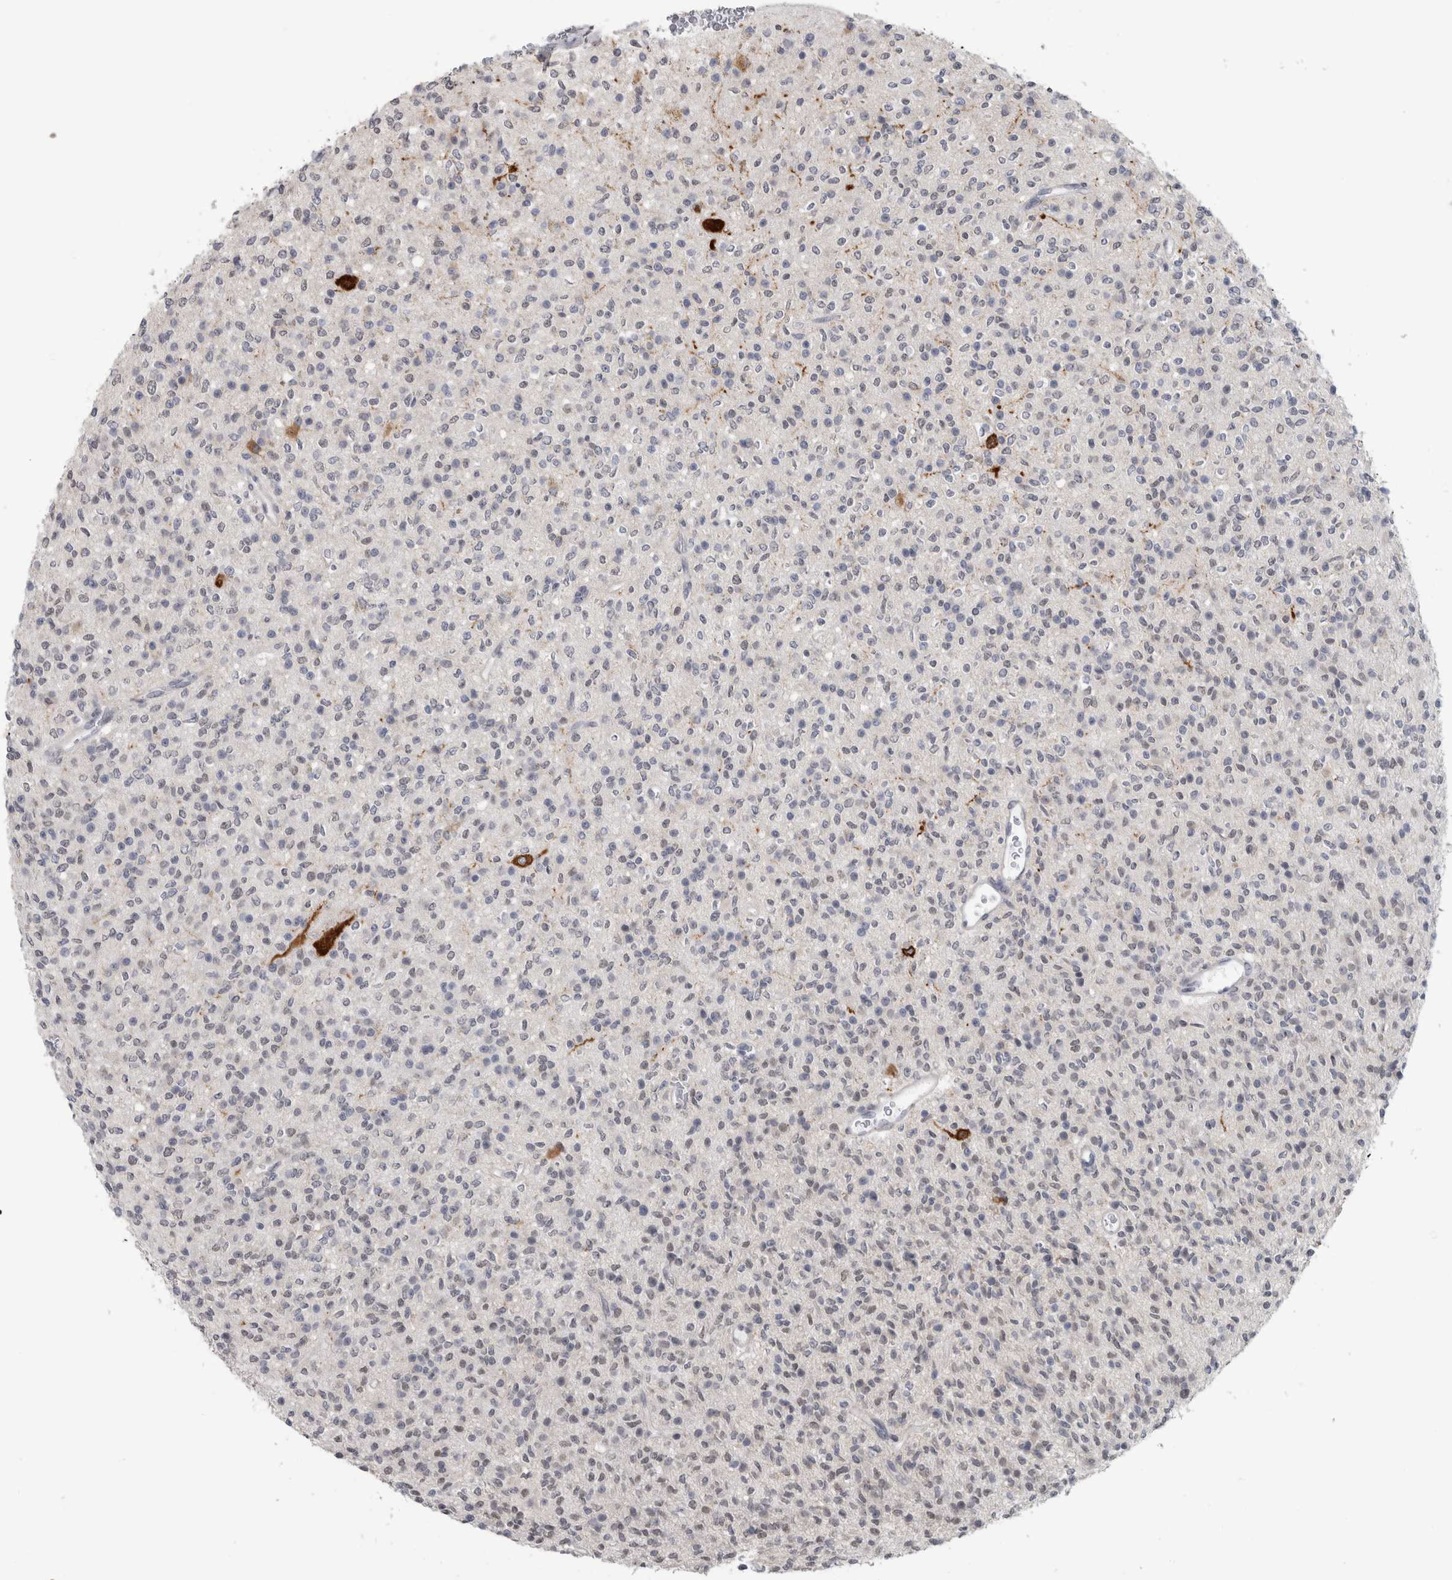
{"staining": {"intensity": "negative", "quantity": "none", "location": "none"}, "tissue": "glioma", "cell_type": "Tumor cells", "image_type": "cancer", "snomed": [{"axis": "morphology", "description": "Glioma, malignant, High grade"}, {"axis": "topography", "description": "Brain"}], "caption": "Immunohistochemistry photomicrograph of glioma stained for a protein (brown), which shows no expression in tumor cells. (DAB (3,3'-diaminobenzidine) immunohistochemistry visualized using brightfield microscopy, high magnification).", "gene": "TMEM242", "patient": {"sex": "male", "age": 34}}